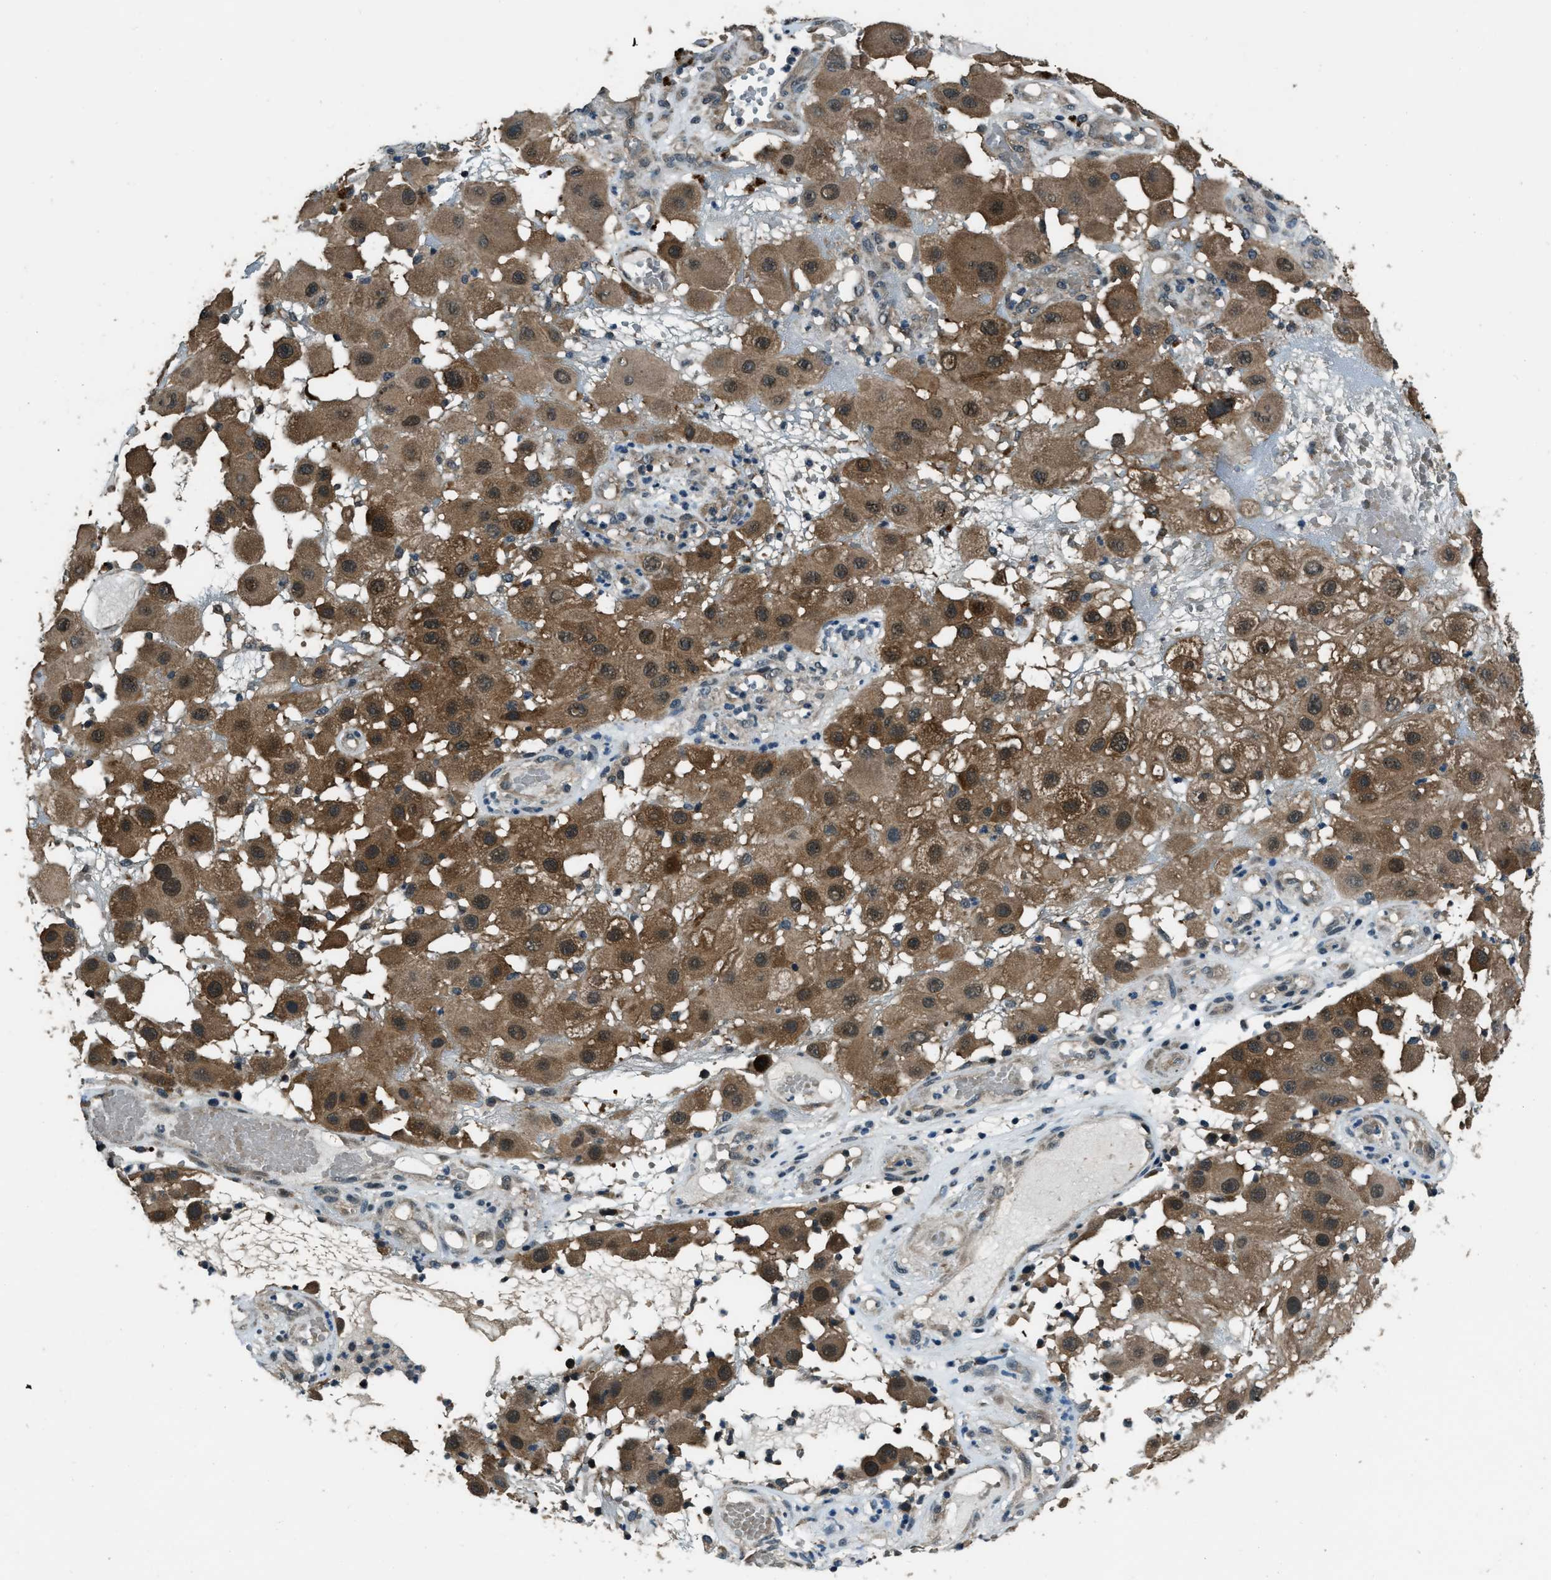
{"staining": {"intensity": "moderate", "quantity": ">75%", "location": "cytoplasmic/membranous"}, "tissue": "melanoma", "cell_type": "Tumor cells", "image_type": "cancer", "snomed": [{"axis": "morphology", "description": "Malignant melanoma, NOS"}, {"axis": "topography", "description": "Skin"}], "caption": "Immunohistochemical staining of human melanoma exhibits moderate cytoplasmic/membranous protein expression in about >75% of tumor cells.", "gene": "NUDCD3", "patient": {"sex": "female", "age": 81}}